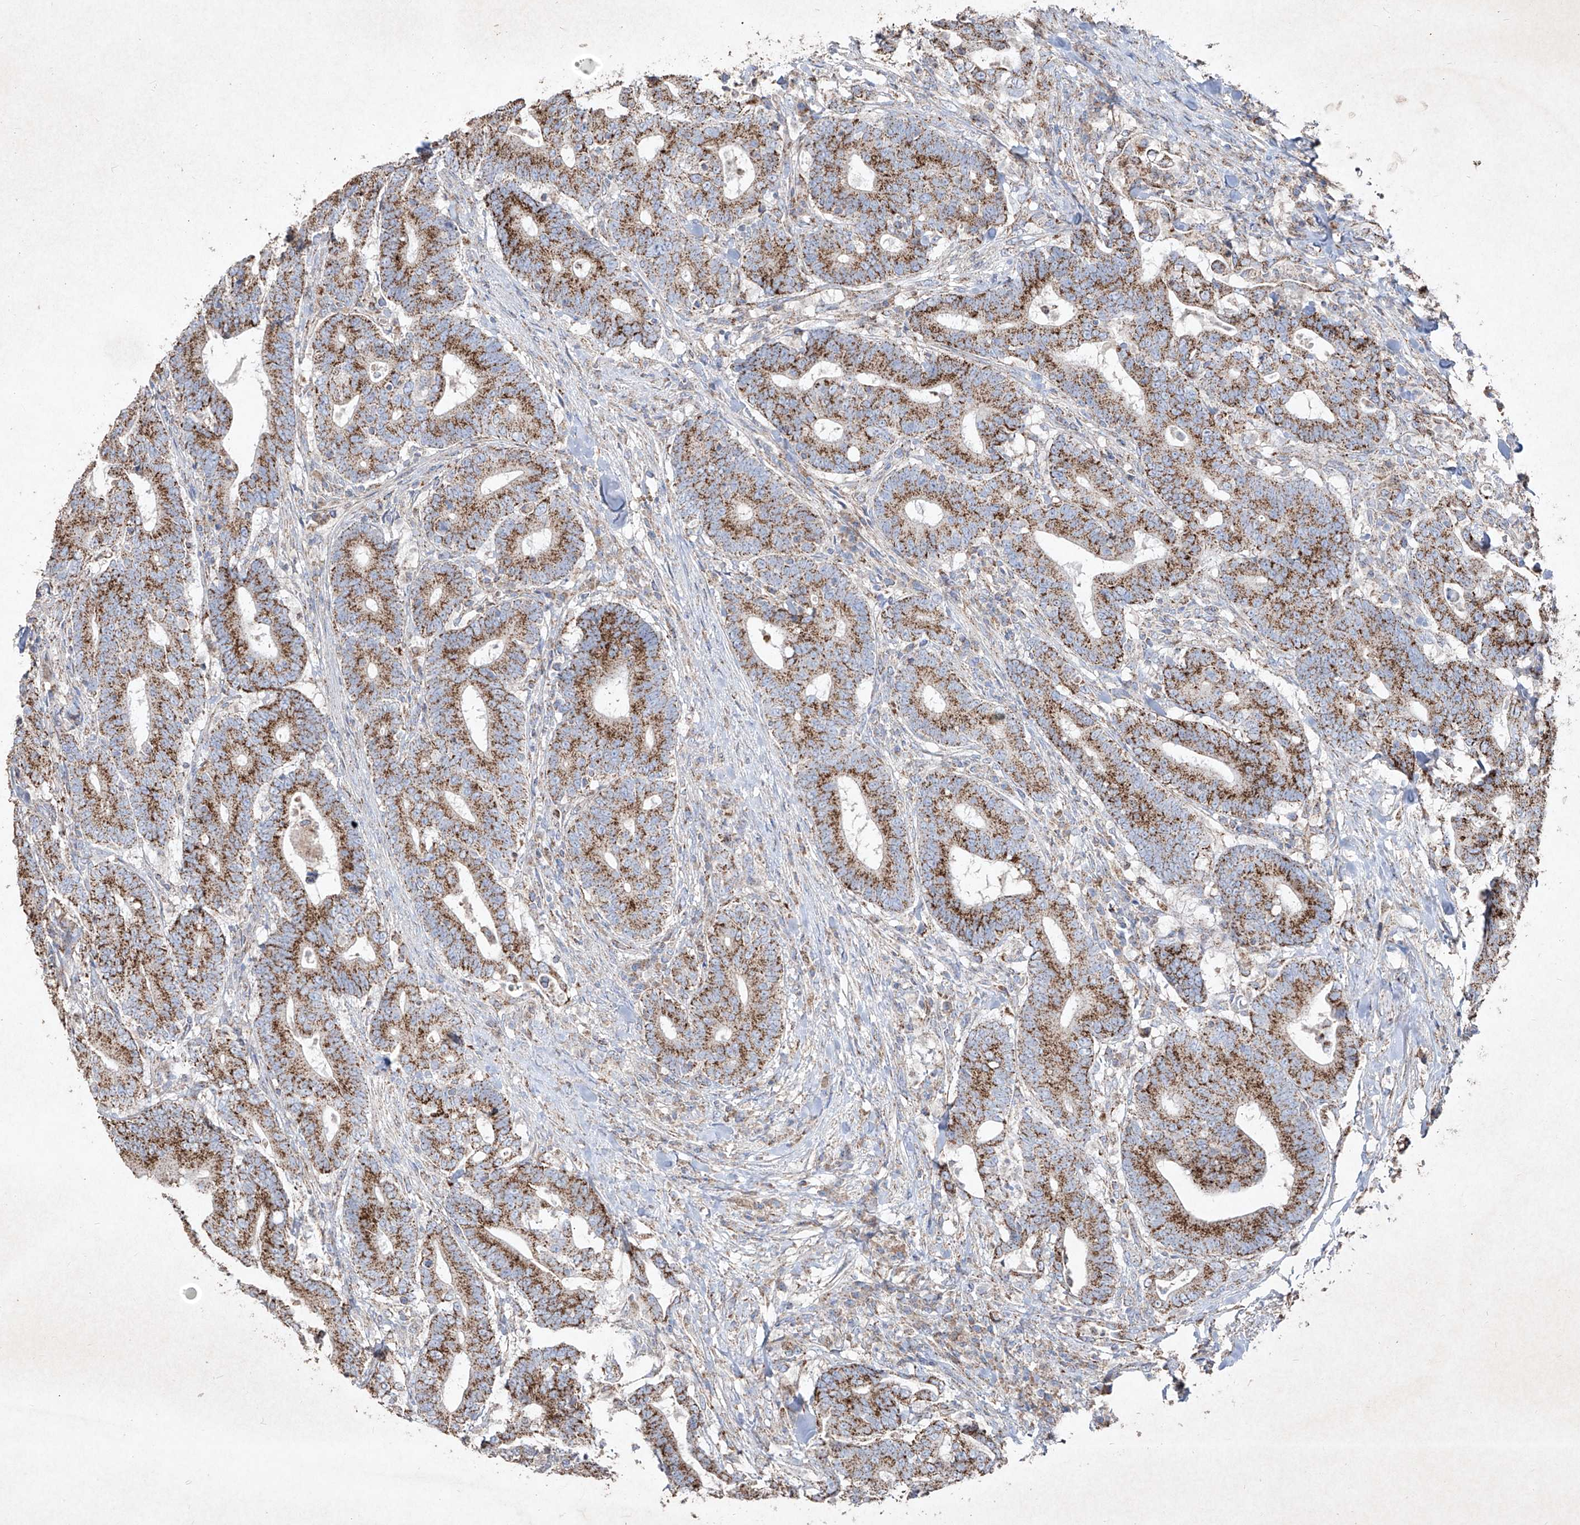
{"staining": {"intensity": "moderate", "quantity": ">75%", "location": "cytoplasmic/membranous"}, "tissue": "colorectal cancer", "cell_type": "Tumor cells", "image_type": "cancer", "snomed": [{"axis": "morphology", "description": "Adenocarcinoma, NOS"}, {"axis": "topography", "description": "Colon"}], "caption": "Immunohistochemical staining of human colorectal cancer (adenocarcinoma) reveals medium levels of moderate cytoplasmic/membranous staining in approximately >75% of tumor cells. Using DAB (3,3'-diaminobenzidine) (brown) and hematoxylin (blue) stains, captured at high magnification using brightfield microscopy.", "gene": "ABCD3", "patient": {"sex": "female", "age": 66}}